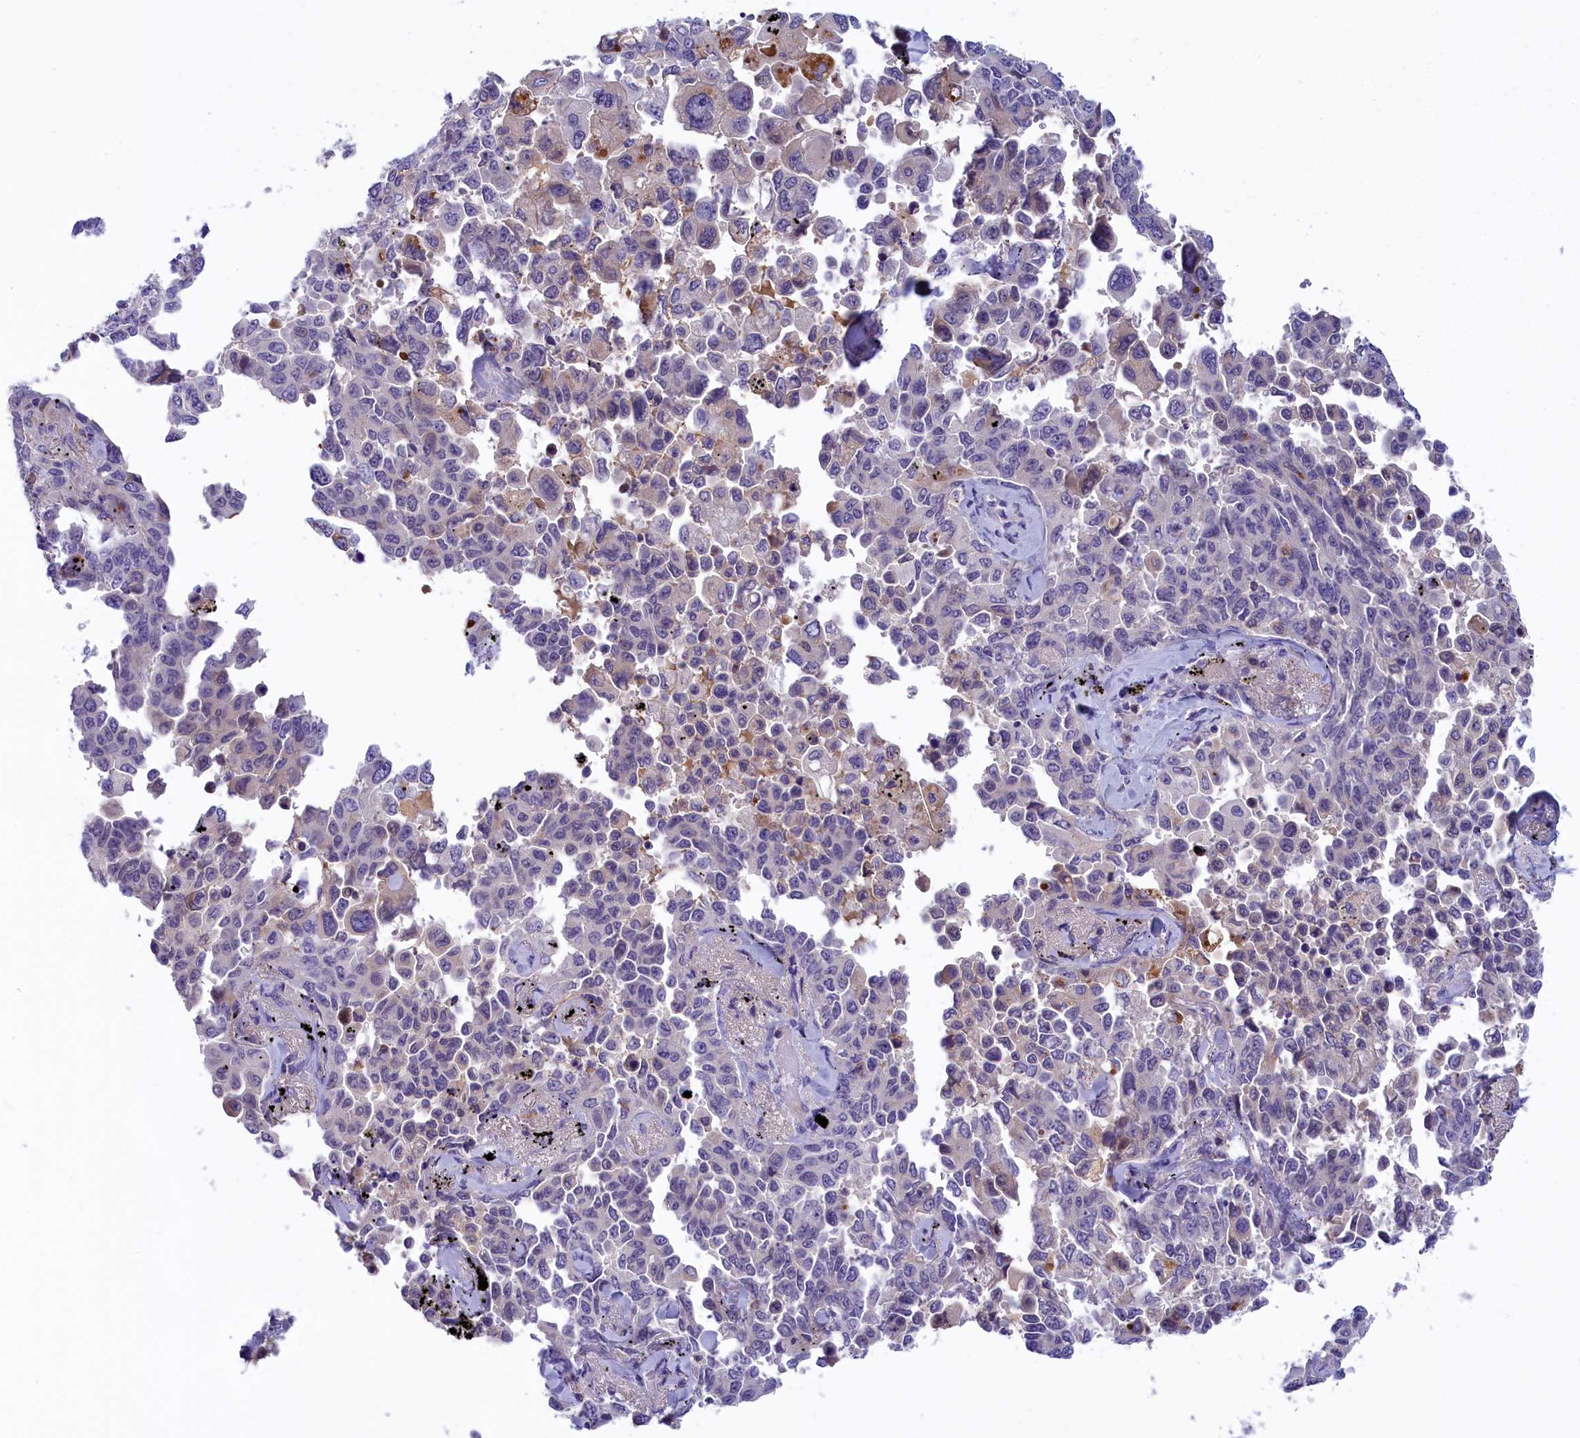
{"staining": {"intensity": "negative", "quantity": "none", "location": "none"}, "tissue": "lung cancer", "cell_type": "Tumor cells", "image_type": "cancer", "snomed": [{"axis": "morphology", "description": "Adenocarcinoma, NOS"}, {"axis": "topography", "description": "Lung"}], "caption": "A high-resolution micrograph shows IHC staining of lung cancer (adenocarcinoma), which exhibits no significant expression in tumor cells. (DAB (3,3'-diaminobenzidine) IHC visualized using brightfield microscopy, high magnification).", "gene": "STYX", "patient": {"sex": "female", "age": 67}}